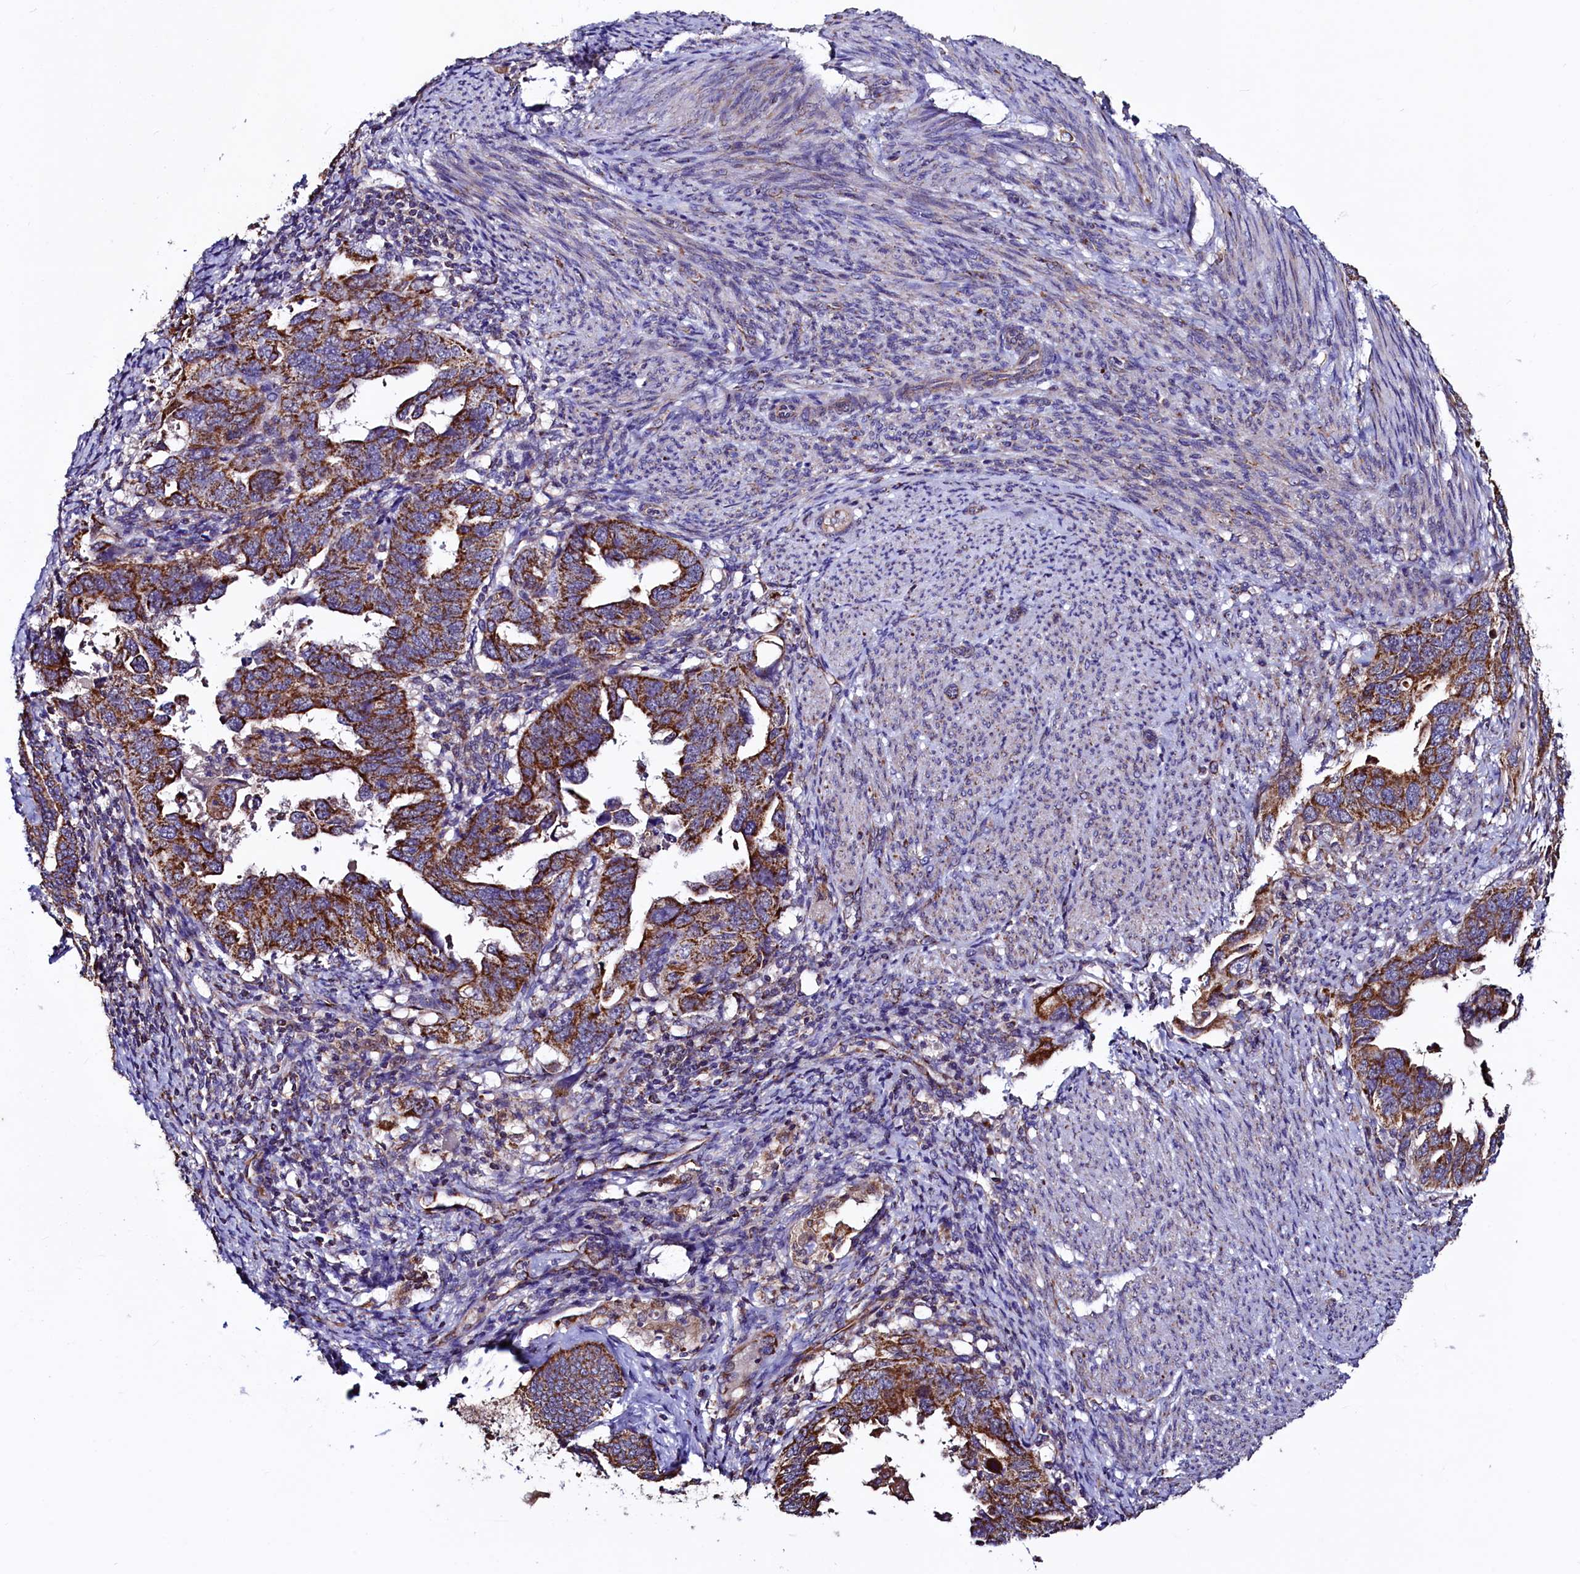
{"staining": {"intensity": "strong", "quantity": ">75%", "location": "cytoplasmic/membranous"}, "tissue": "endometrial cancer", "cell_type": "Tumor cells", "image_type": "cancer", "snomed": [{"axis": "morphology", "description": "Adenocarcinoma, NOS"}, {"axis": "topography", "description": "Endometrium"}], "caption": "The micrograph reveals staining of endometrial cancer, revealing strong cytoplasmic/membranous protein staining (brown color) within tumor cells.", "gene": "STARD5", "patient": {"sex": "female", "age": 65}}